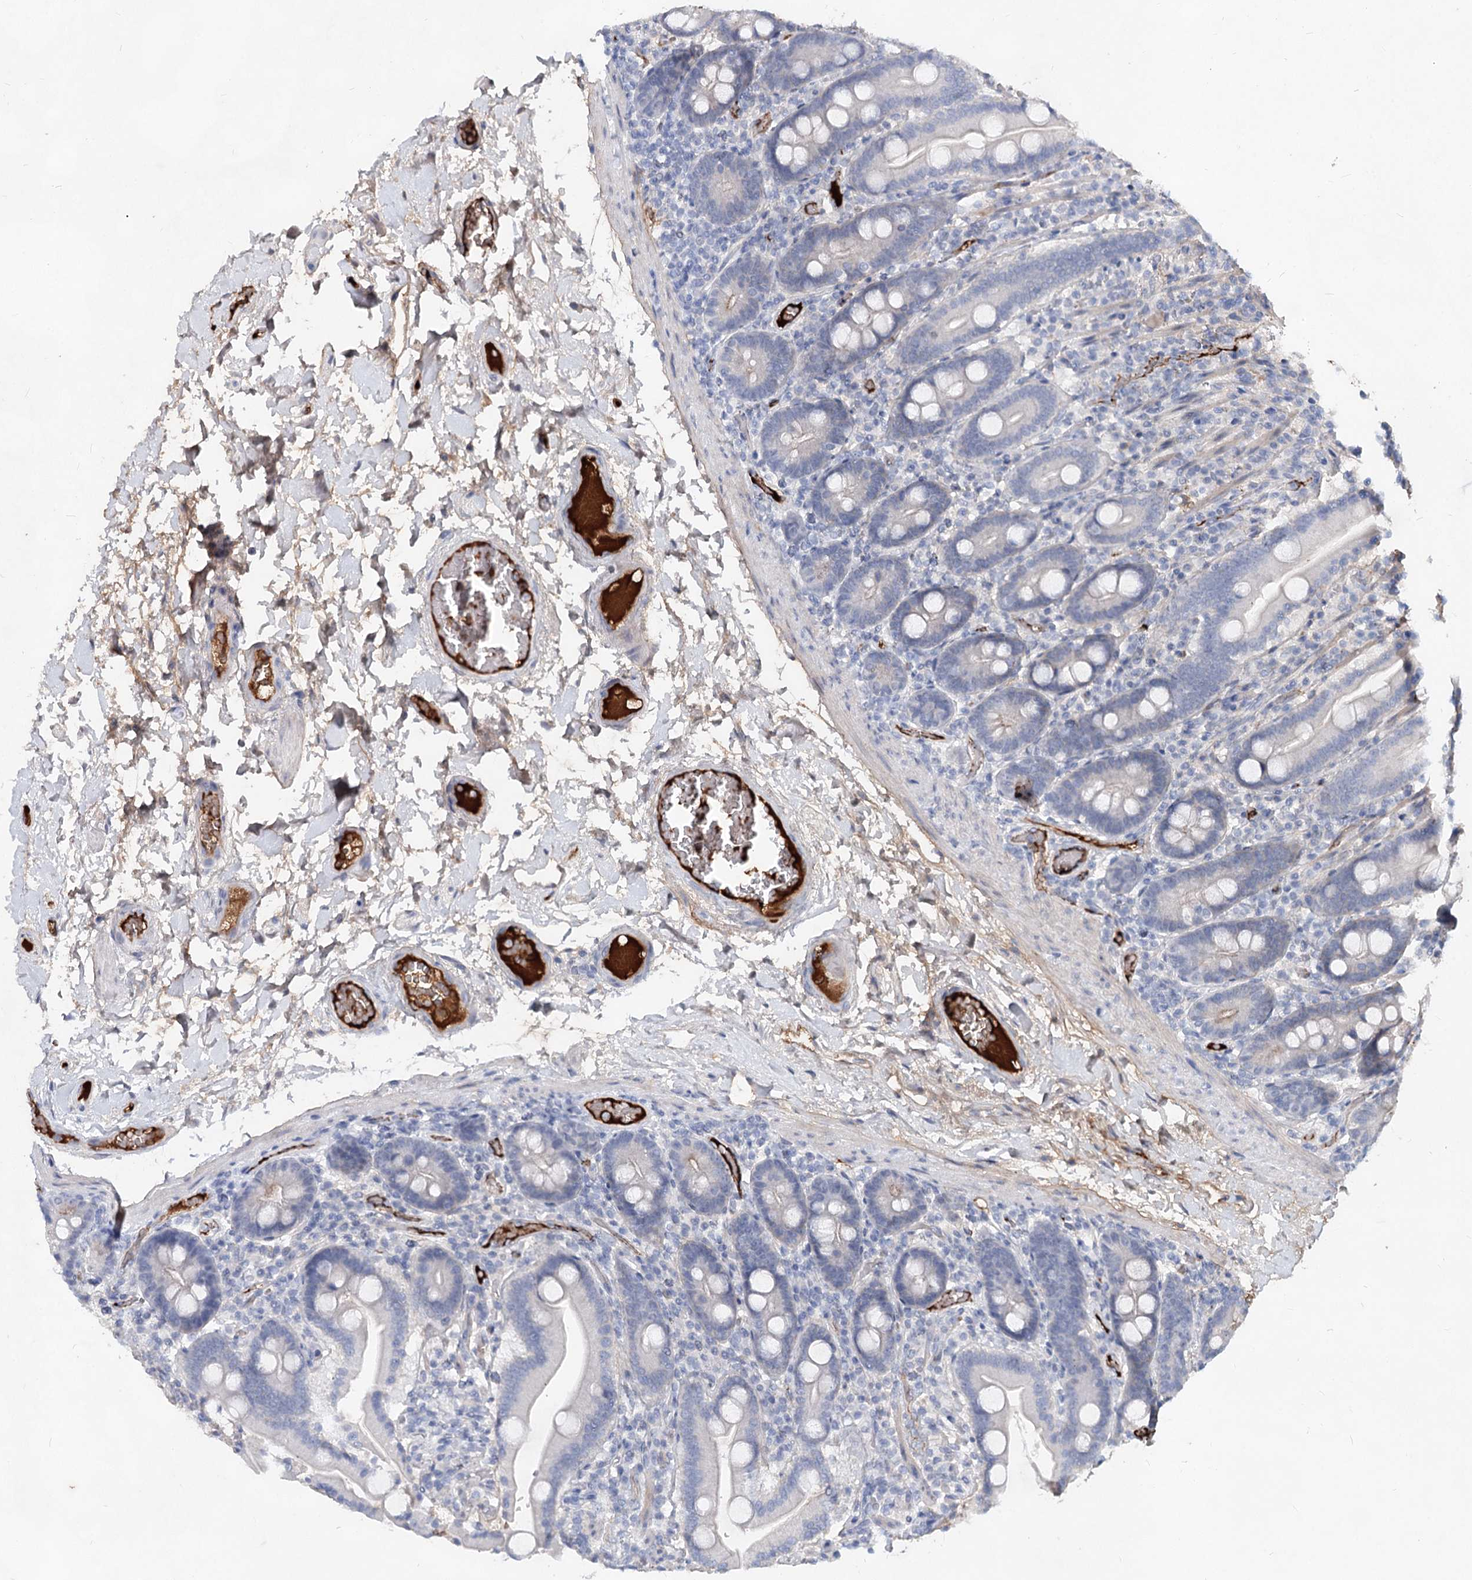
{"staining": {"intensity": "negative", "quantity": "none", "location": "none"}, "tissue": "duodenum", "cell_type": "Glandular cells", "image_type": "normal", "snomed": [{"axis": "morphology", "description": "Normal tissue, NOS"}, {"axis": "topography", "description": "Duodenum"}], "caption": "Immunohistochemistry (IHC) of normal duodenum exhibits no positivity in glandular cells. (Stains: DAB immunohistochemistry with hematoxylin counter stain, Microscopy: brightfield microscopy at high magnification).", "gene": "TASOR2", "patient": {"sex": "male", "age": 55}}